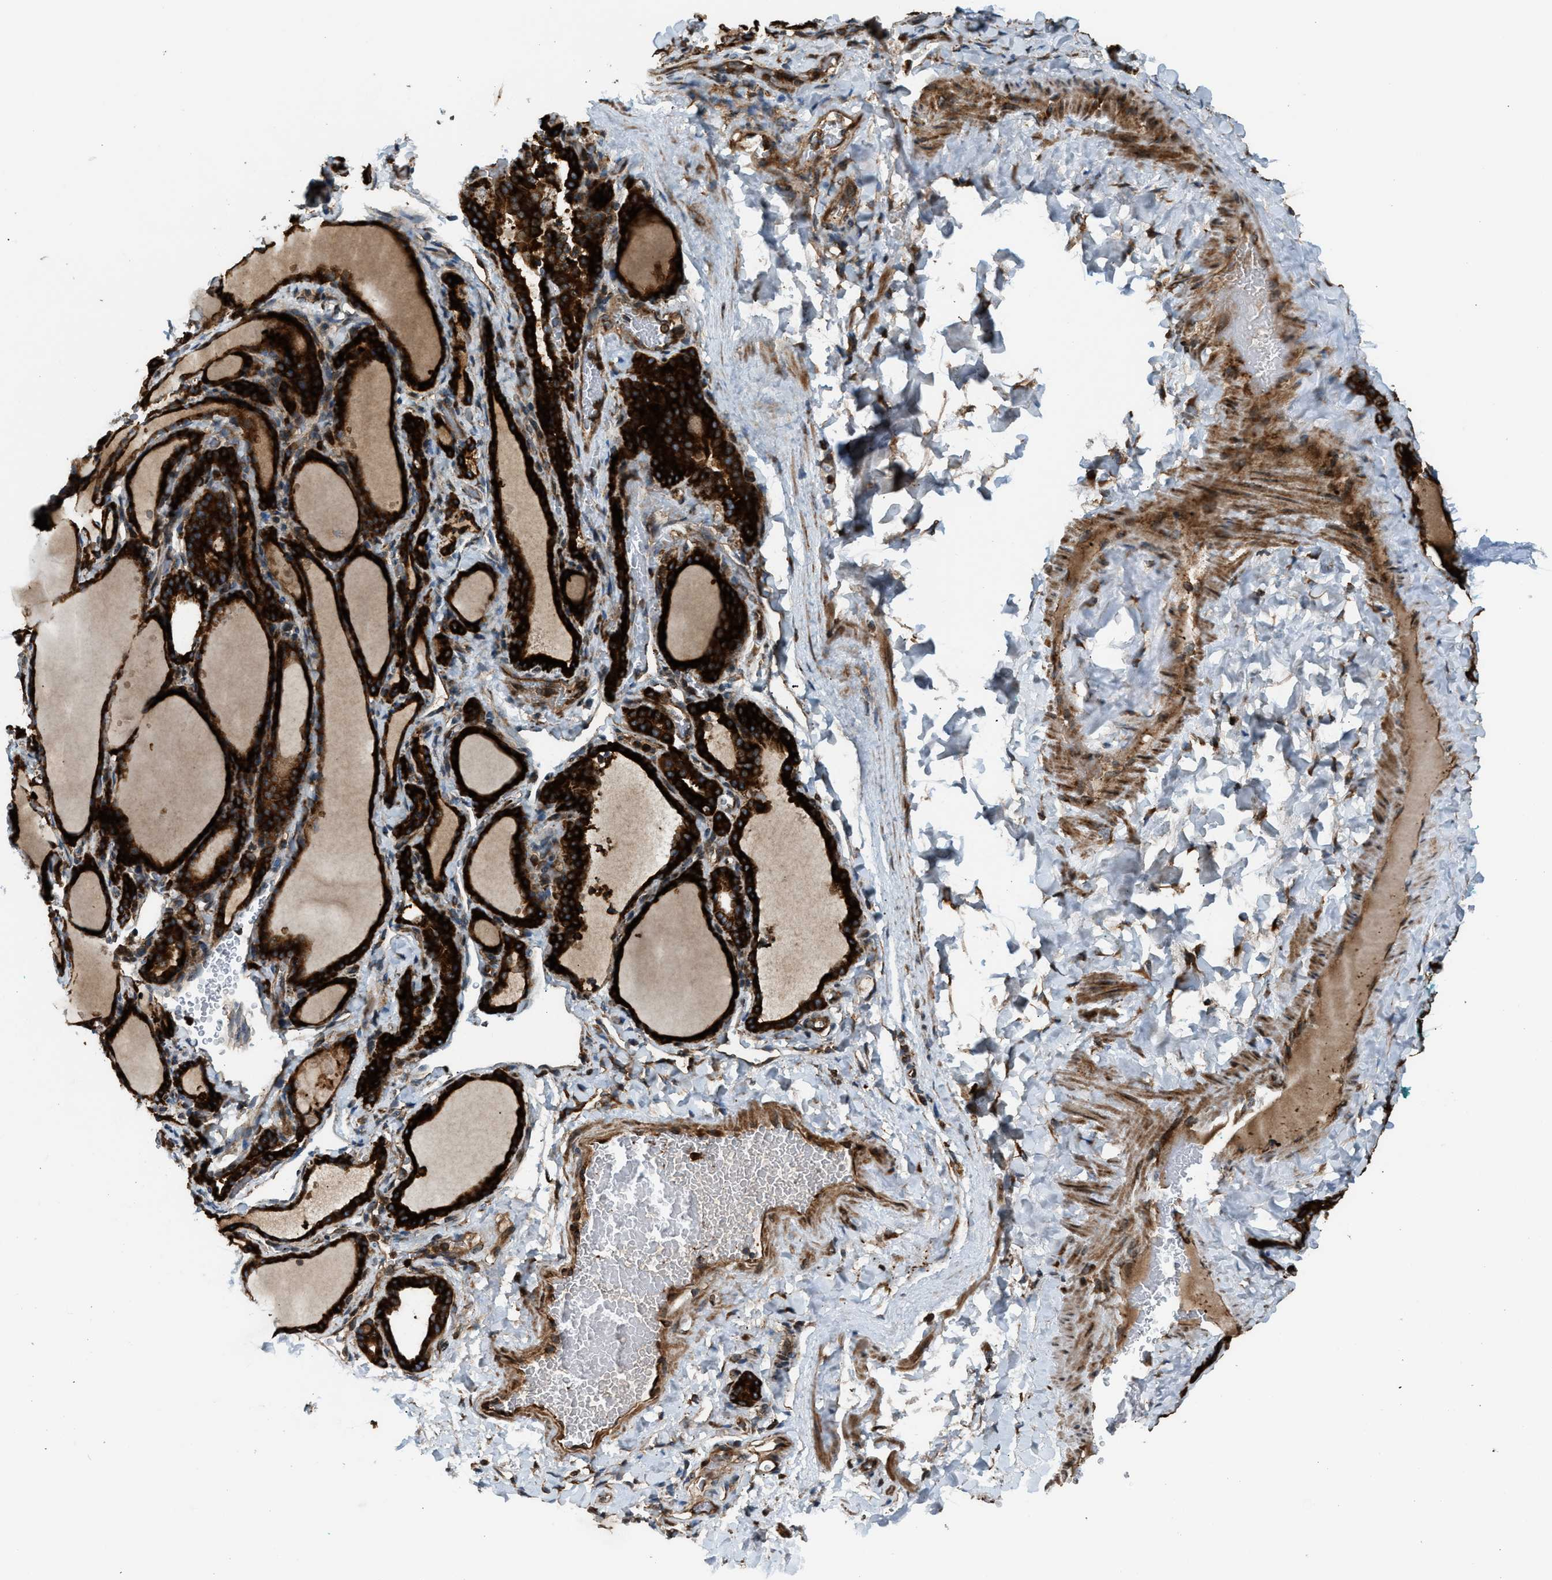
{"staining": {"intensity": "strong", "quantity": ">75%", "location": "cytoplasmic/membranous"}, "tissue": "thyroid gland", "cell_type": "Glandular cells", "image_type": "normal", "snomed": [{"axis": "morphology", "description": "Normal tissue, NOS"}, {"axis": "topography", "description": "Thyroid gland"}], "caption": "Brown immunohistochemical staining in normal human thyroid gland exhibits strong cytoplasmic/membranous positivity in approximately >75% of glandular cells.", "gene": "BAIAP2L1", "patient": {"sex": "female", "age": 28}}